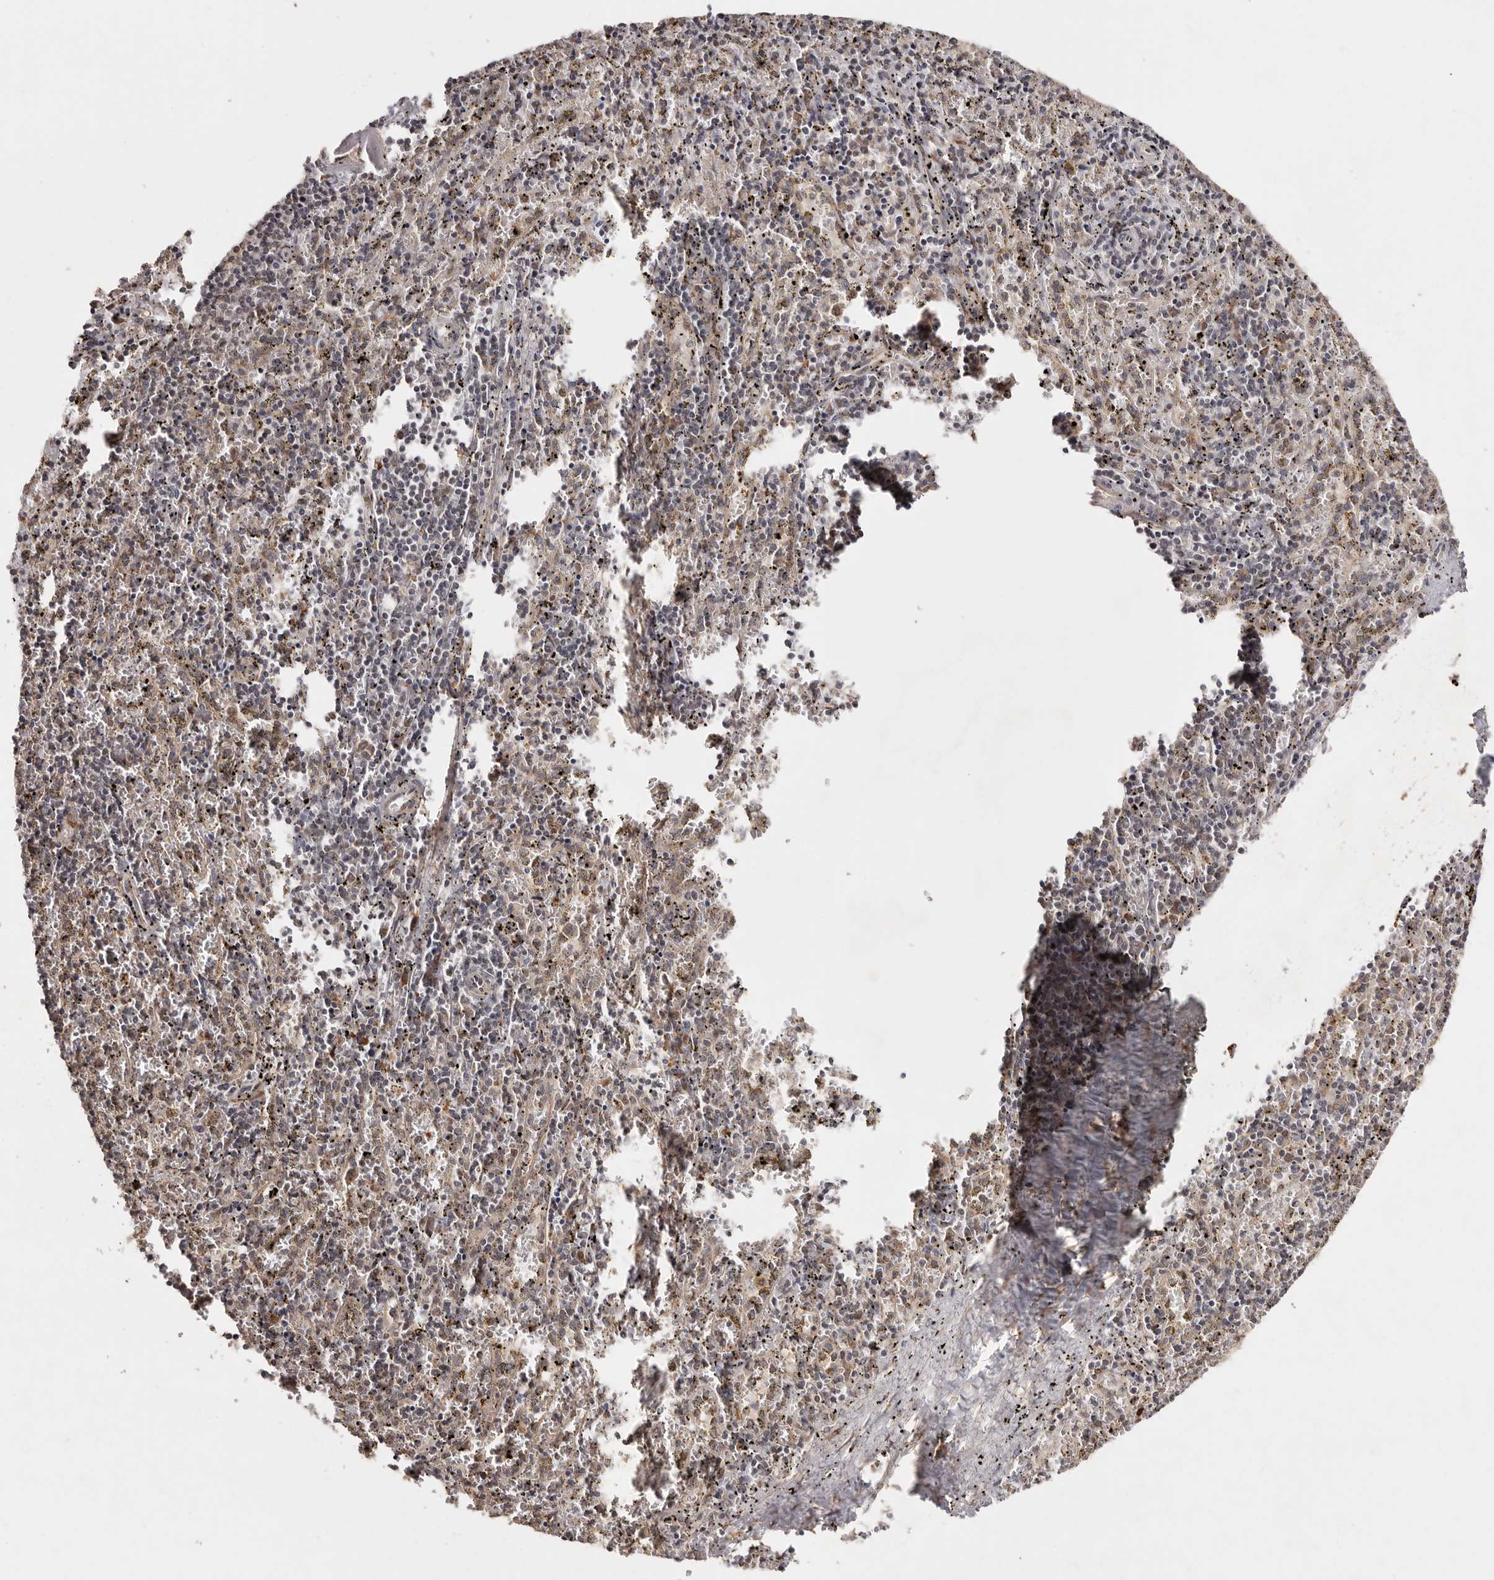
{"staining": {"intensity": "weak", "quantity": "25%-75%", "location": "cytoplasmic/membranous,nuclear"}, "tissue": "spleen", "cell_type": "Cells in red pulp", "image_type": "normal", "snomed": [{"axis": "morphology", "description": "Normal tissue, NOS"}, {"axis": "topography", "description": "Spleen"}], "caption": "IHC (DAB) staining of normal spleen displays weak cytoplasmic/membranous,nuclear protein expression in about 25%-75% of cells in red pulp.", "gene": "ZNF83", "patient": {"sex": "male", "age": 11}}